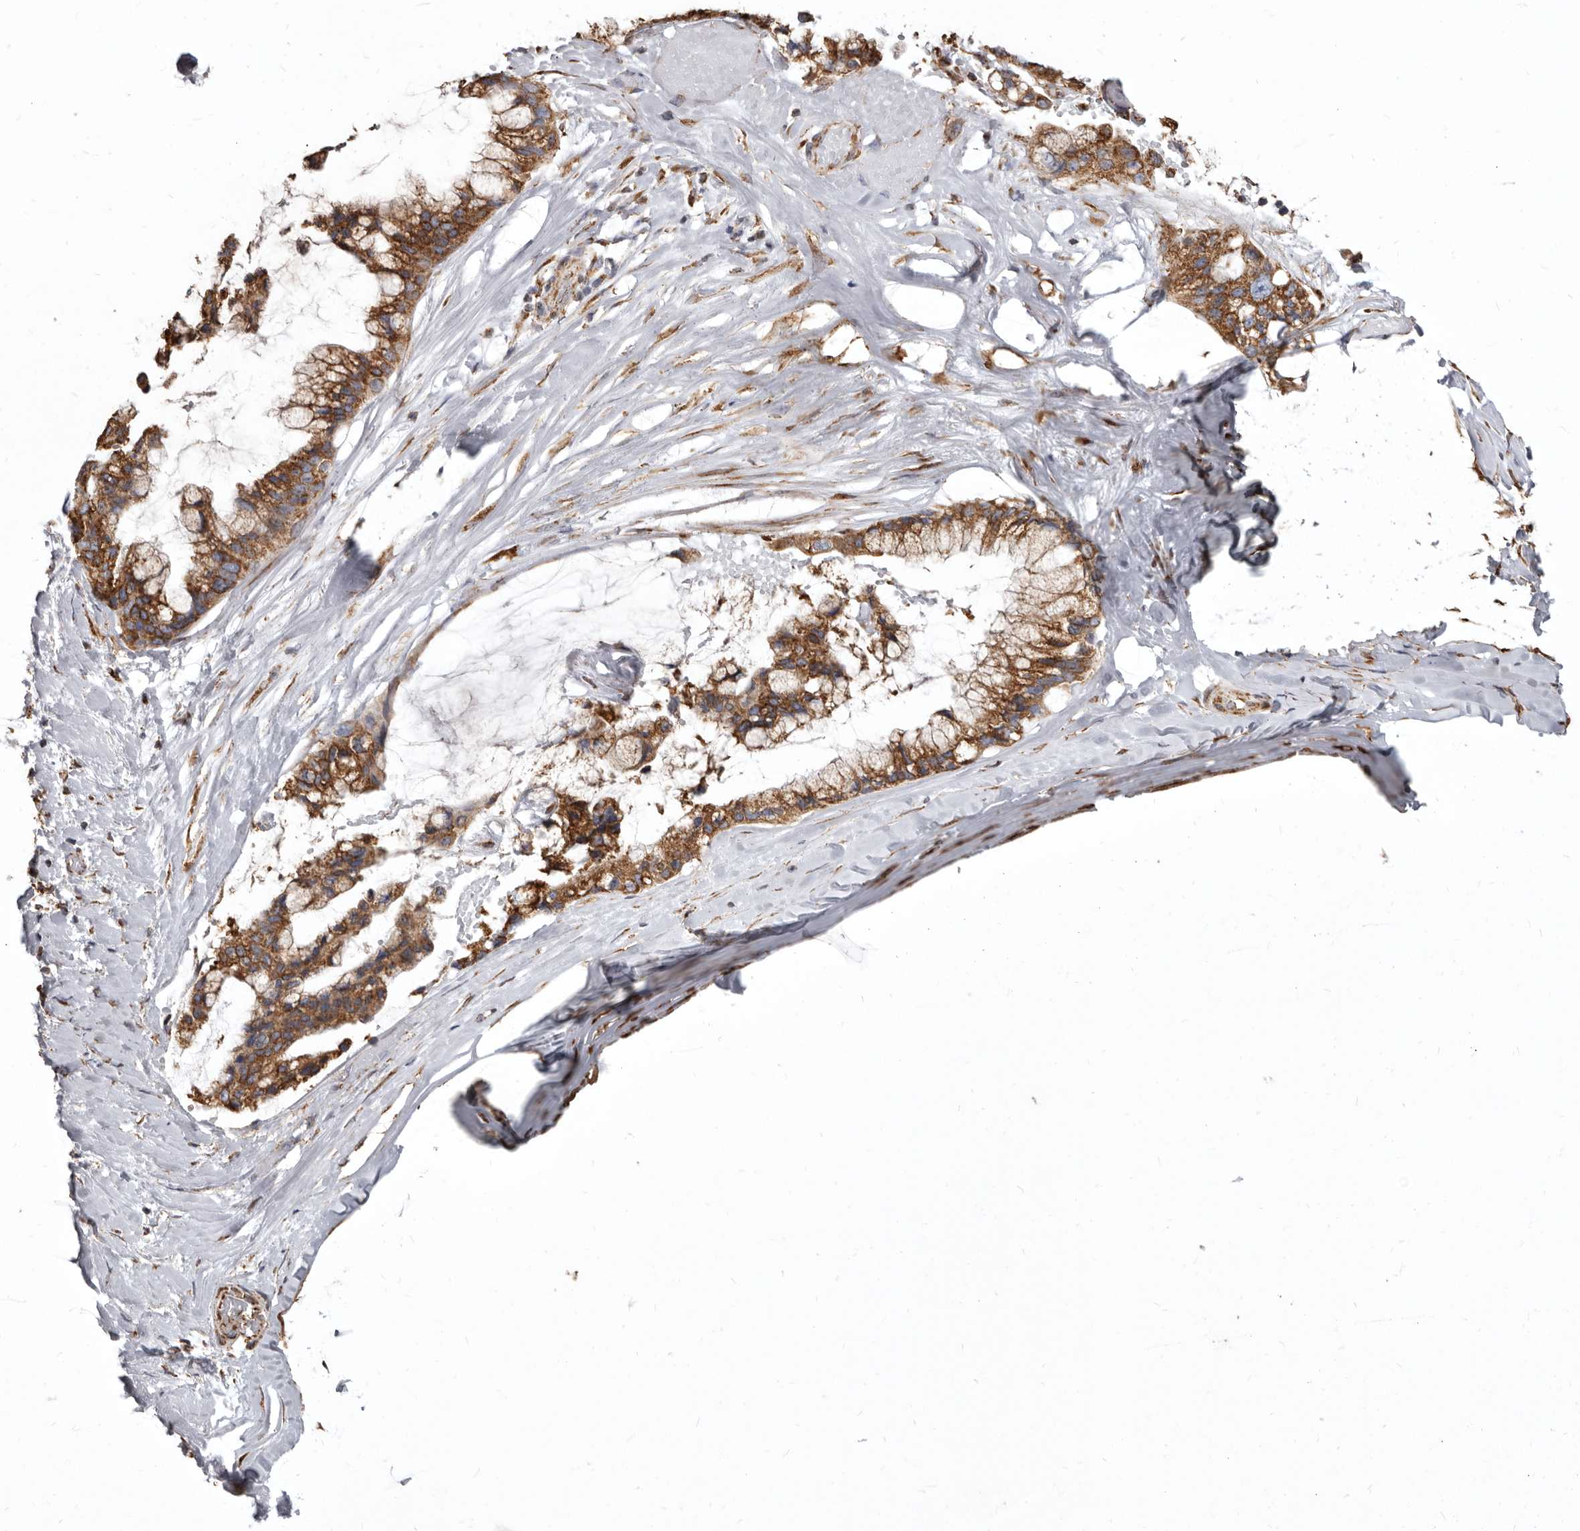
{"staining": {"intensity": "strong", "quantity": ">75%", "location": "cytoplasmic/membranous"}, "tissue": "ovarian cancer", "cell_type": "Tumor cells", "image_type": "cancer", "snomed": [{"axis": "morphology", "description": "Cystadenocarcinoma, mucinous, NOS"}, {"axis": "topography", "description": "Ovary"}], "caption": "Immunohistochemical staining of mucinous cystadenocarcinoma (ovarian) reveals strong cytoplasmic/membranous protein positivity in approximately >75% of tumor cells.", "gene": "CDK5RAP3", "patient": {"sex": "female", "age": 39}}